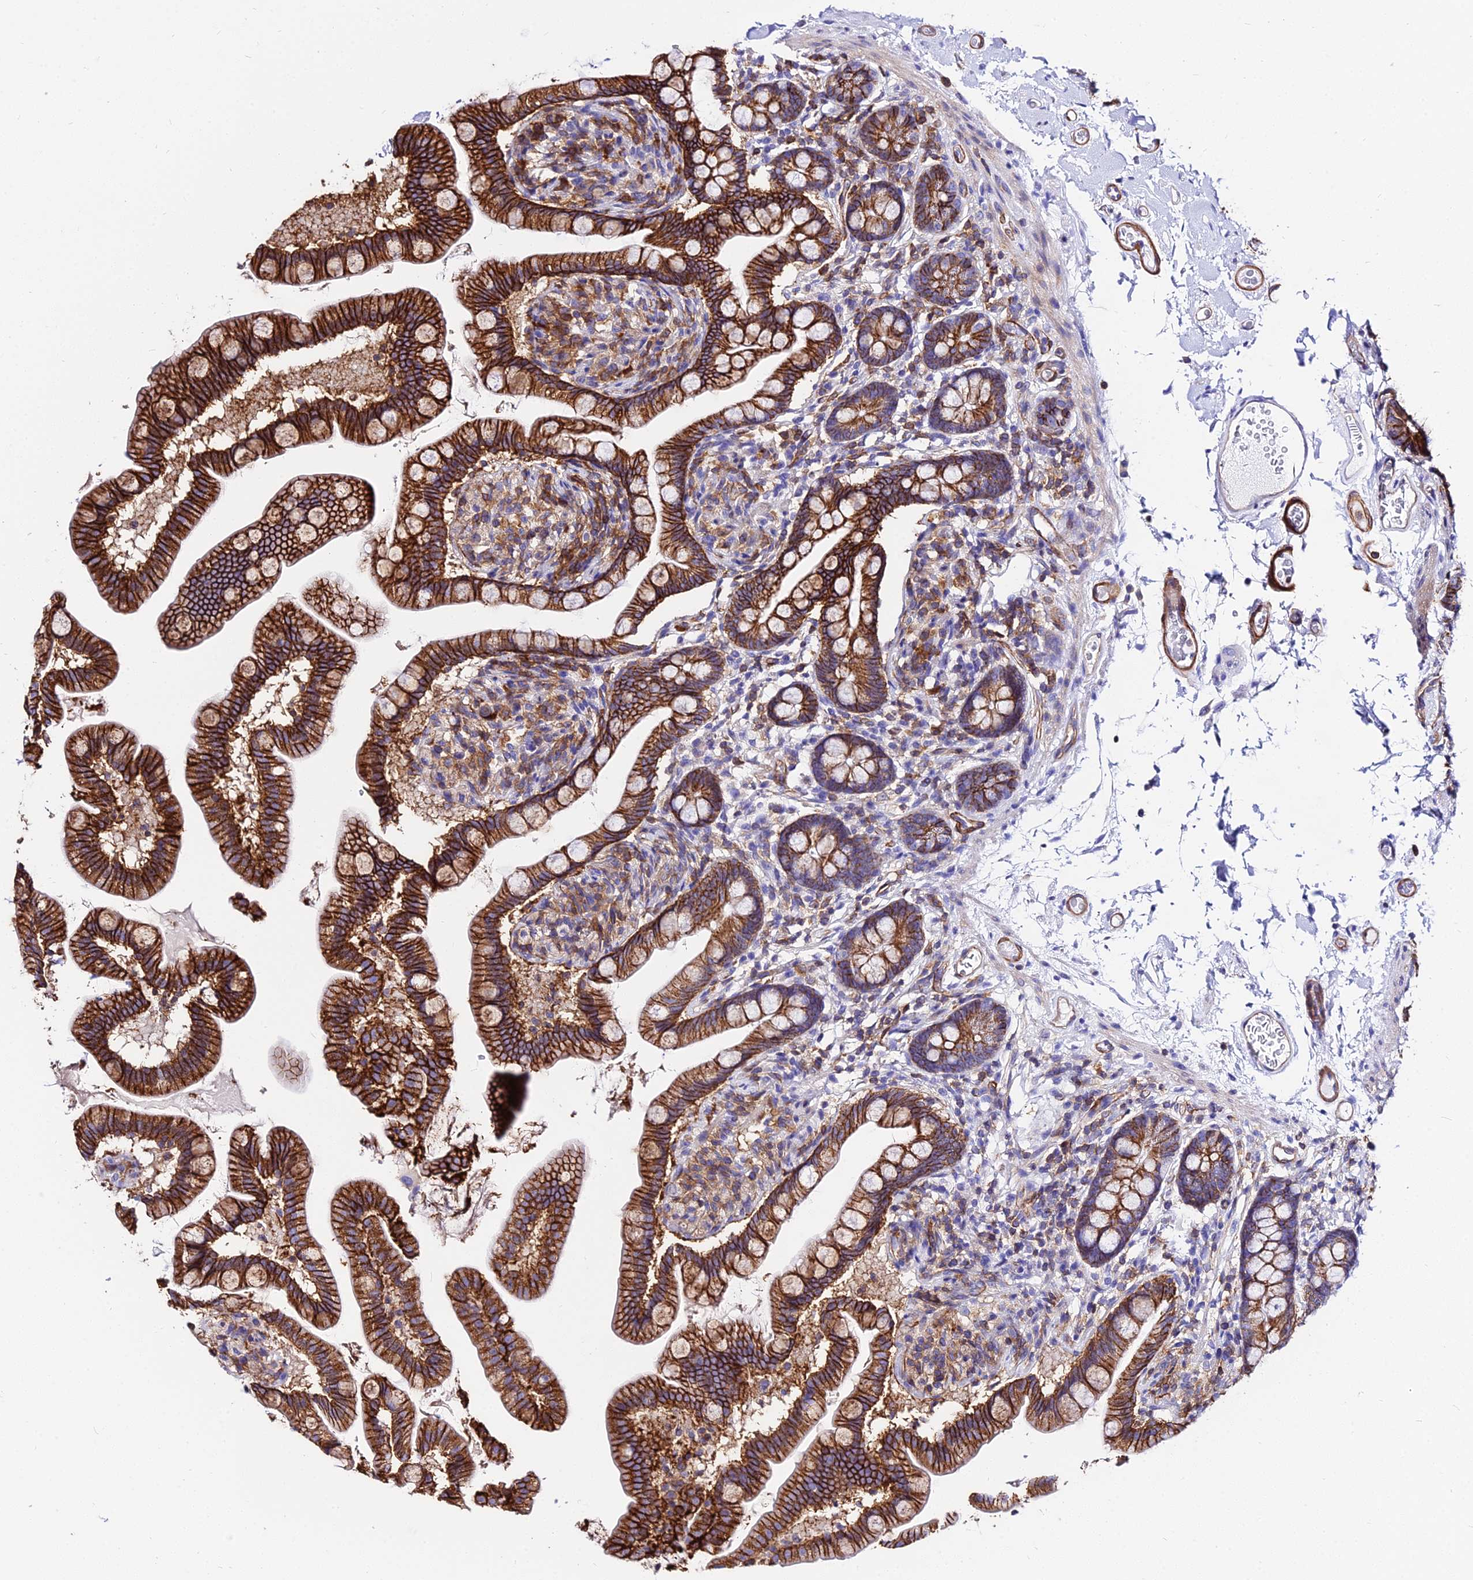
{"staining": {"intensity": "strong", "quantity": ">75%", "location": "cytoplasmic/membranous"}, "tissue": "small intestine", "cell_type": "Glandular cells", "image_type": "normal", "snomed": [{"axis": "morphology", "description": "Normal tissue, NOS"}, {"axis": "topography", "description": "Small intestine"}], "caption": "Unremarkable small intestine reveals strong cytoplasmic/membranous expression in about >75% of glandular cells, visualized by immunohistochemistry.", "gene": "CSRP1", "patient": {"sex": "female", "age": 64}}